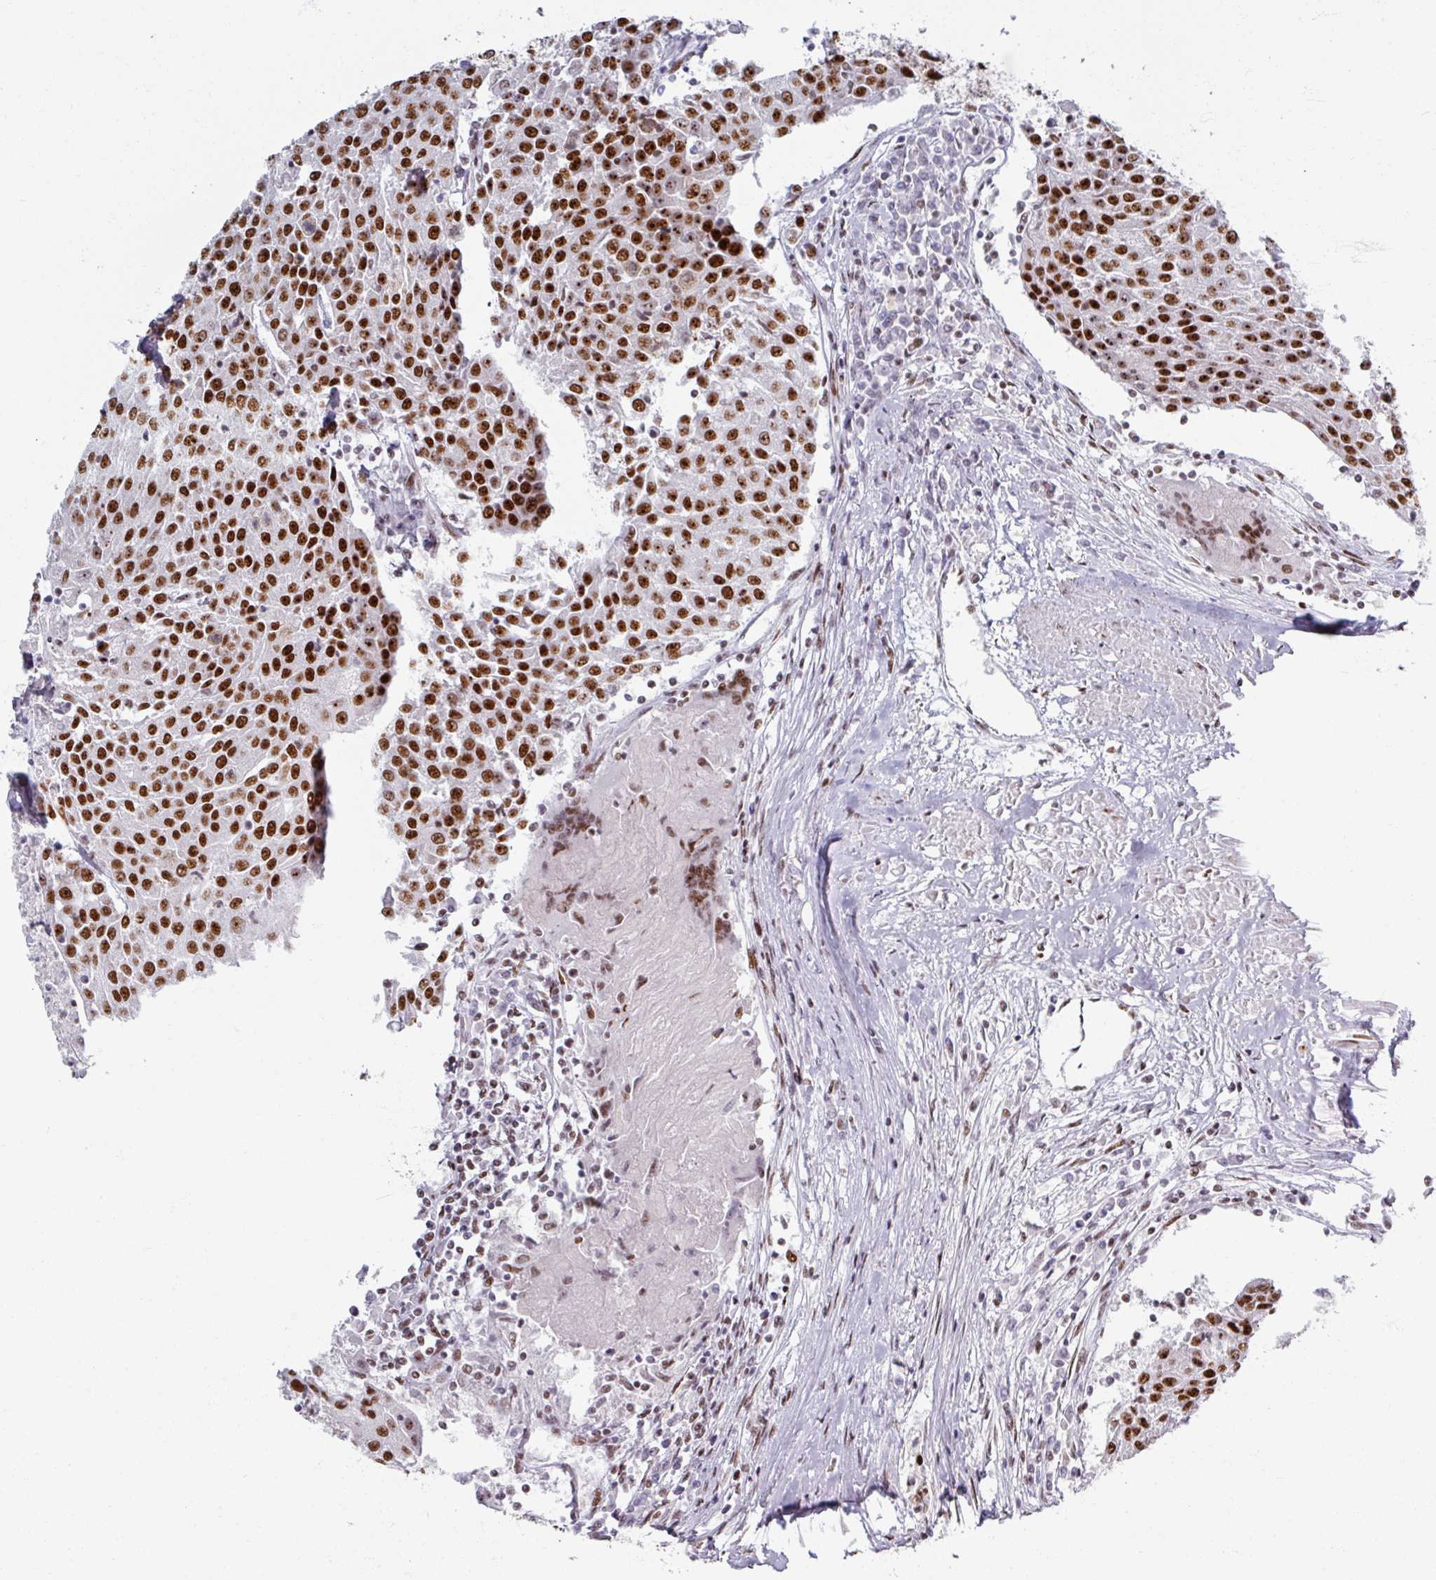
{"staining": {"intensity": "strong", "quantity": ">75%", "location": "nuclear"}, "tissue": "urothelial cancer", "cell_type": "Tumor cells", "image_type": "cancer", "snomed": [{"axis": "morphology", "description": "Urothelial carcinoma, High grade"}, {"axis": "topography", "description": "Urinary bladder"}], "caption": "Brown immunohistochemical staining in human high-grade urothelial carcinoma demonstrates strong nuclear expression in approximately >75% of tumor cells. (DAB IHC with brightfield microscopy, high magnification).", "gene": "ADAR", "patient": {"sex": "female", "age": 85}}